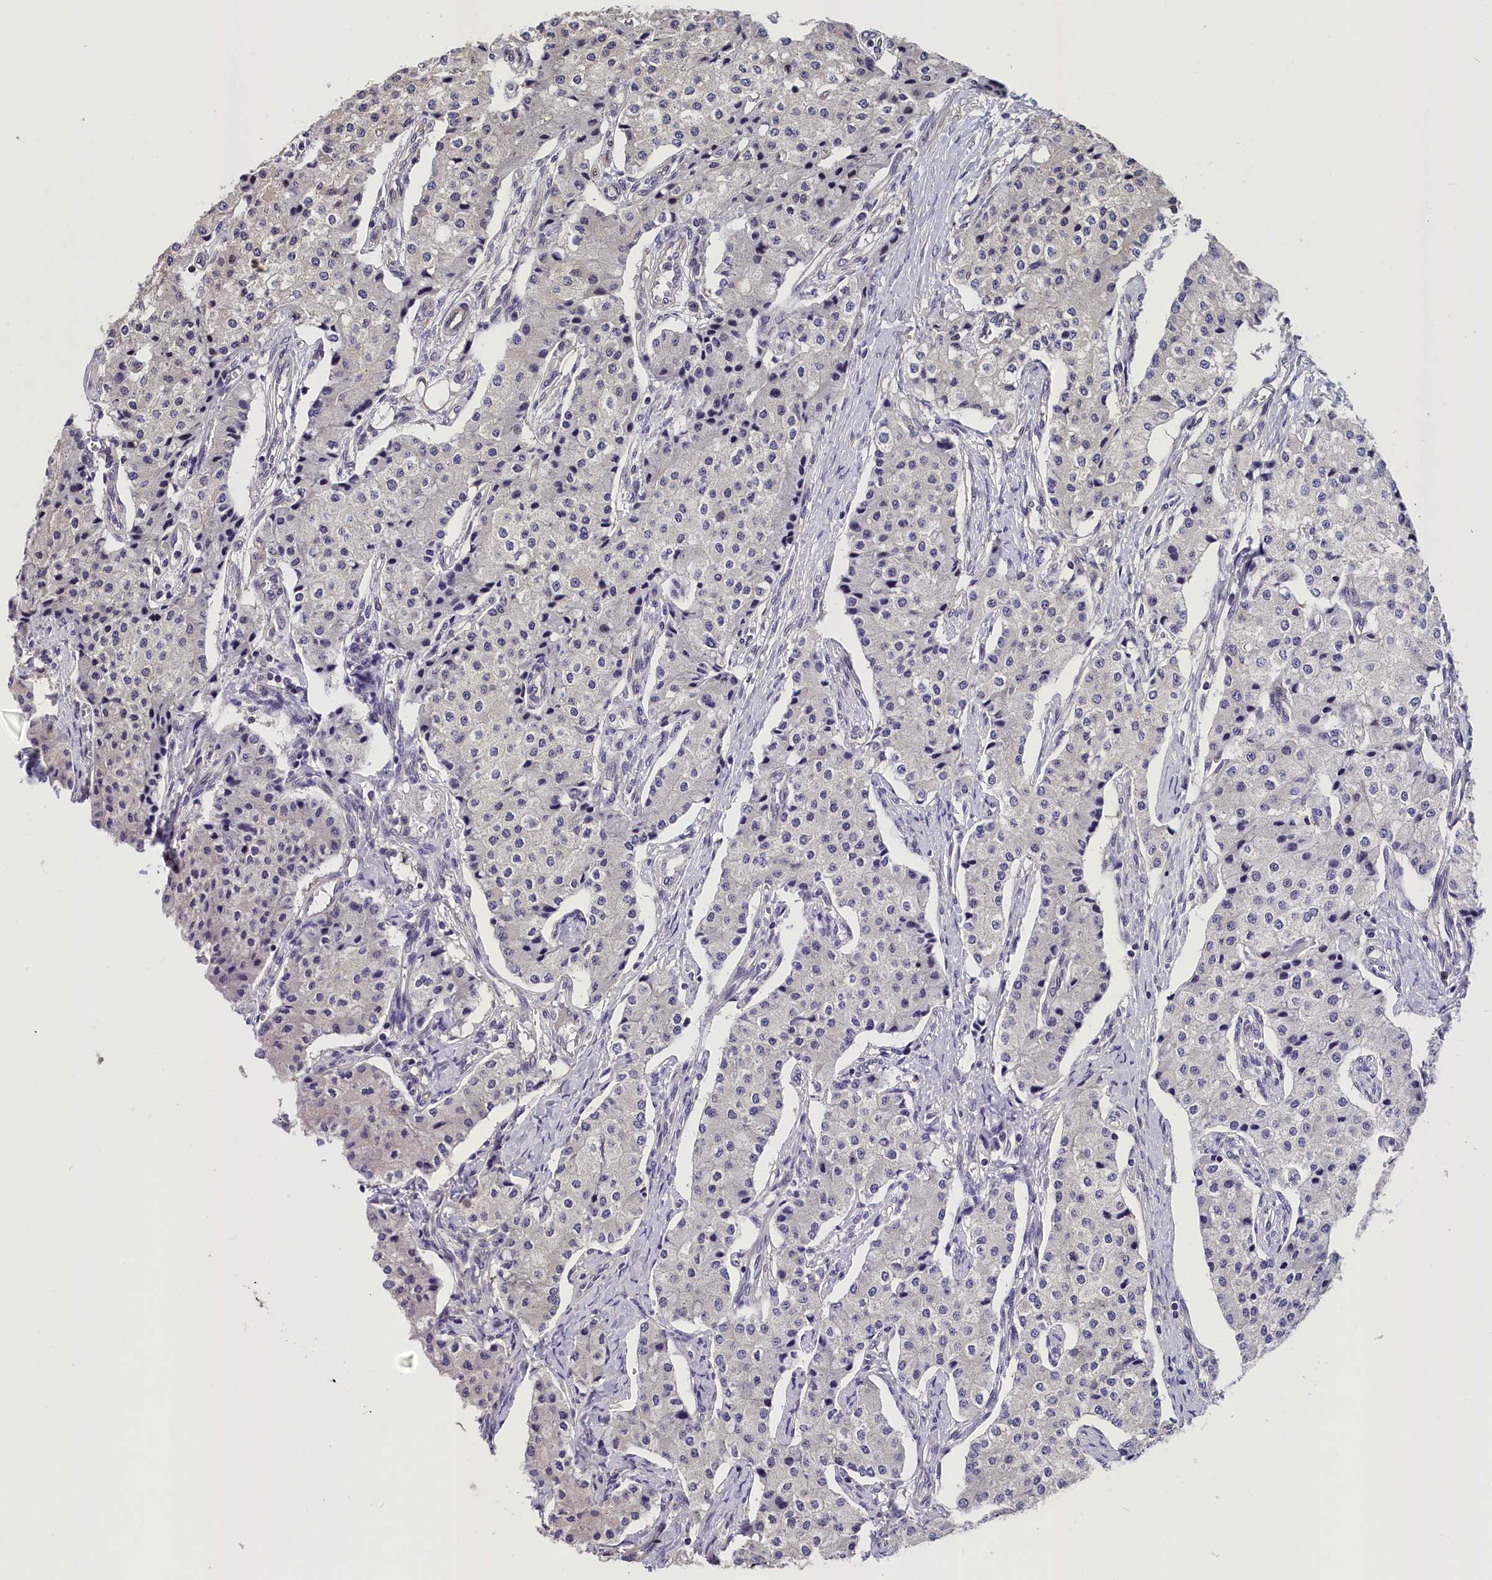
{"staining": {"intensity": "negative", "quantity": "none", "location": "none"}, "tissue": "carcinoid", "cell_type": "Tumor cells", "image_type": "cancer", "snomed": [{"axis": "morphology", "description": "Carcinoid, malignant, NOS"}, {"axis": "topography", "description": "Colon"}], "caption": "The immunohistochemistry (IHC) micrograph has no significant expression in tumor cells of carcinoid tissue.", "gene": "TMEM116", "patient": {"sex": "female", "age": 52}}